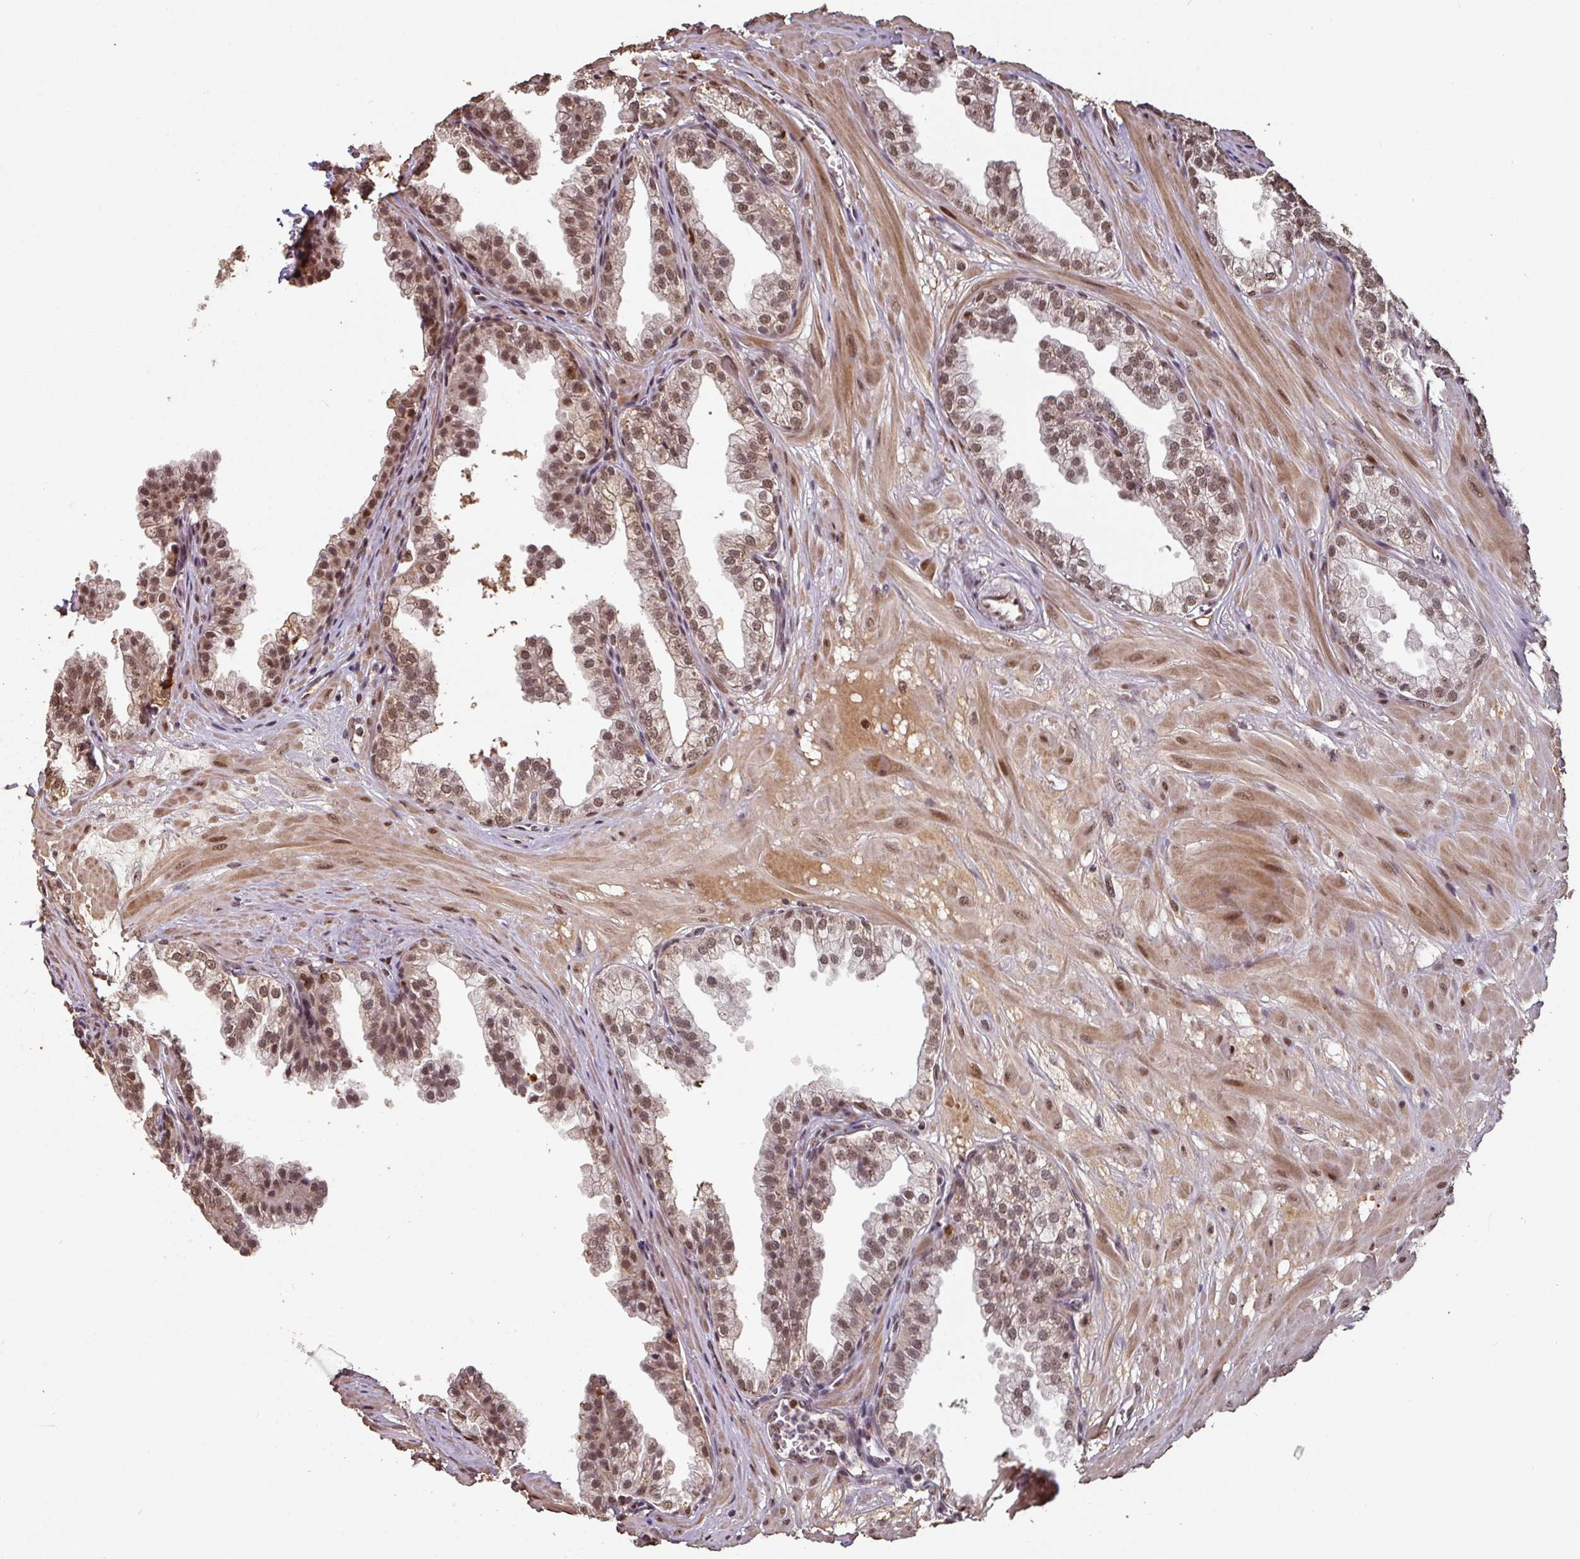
{"staining": {"intensity": "moderate", "quantity": ">75%", "location": "nuclear"}, "tissue": "prostate", "cell_type": "Glandular cells", "image_type": "normal", "snomed": [{"axis": "morphology", "description": "Normal tissue, NOS"}, {"axis": "topography", "description": "Prostate"}, {"axis": "topography", "description": "Peripheral nerve tissue"}], "caption": "A medium amount of moderate nuclear positivity is seen in approximately >75% of glandular cells in normal prostate.", "gene": "POLD1", "patient": {"sex": "male", "age": 55}}